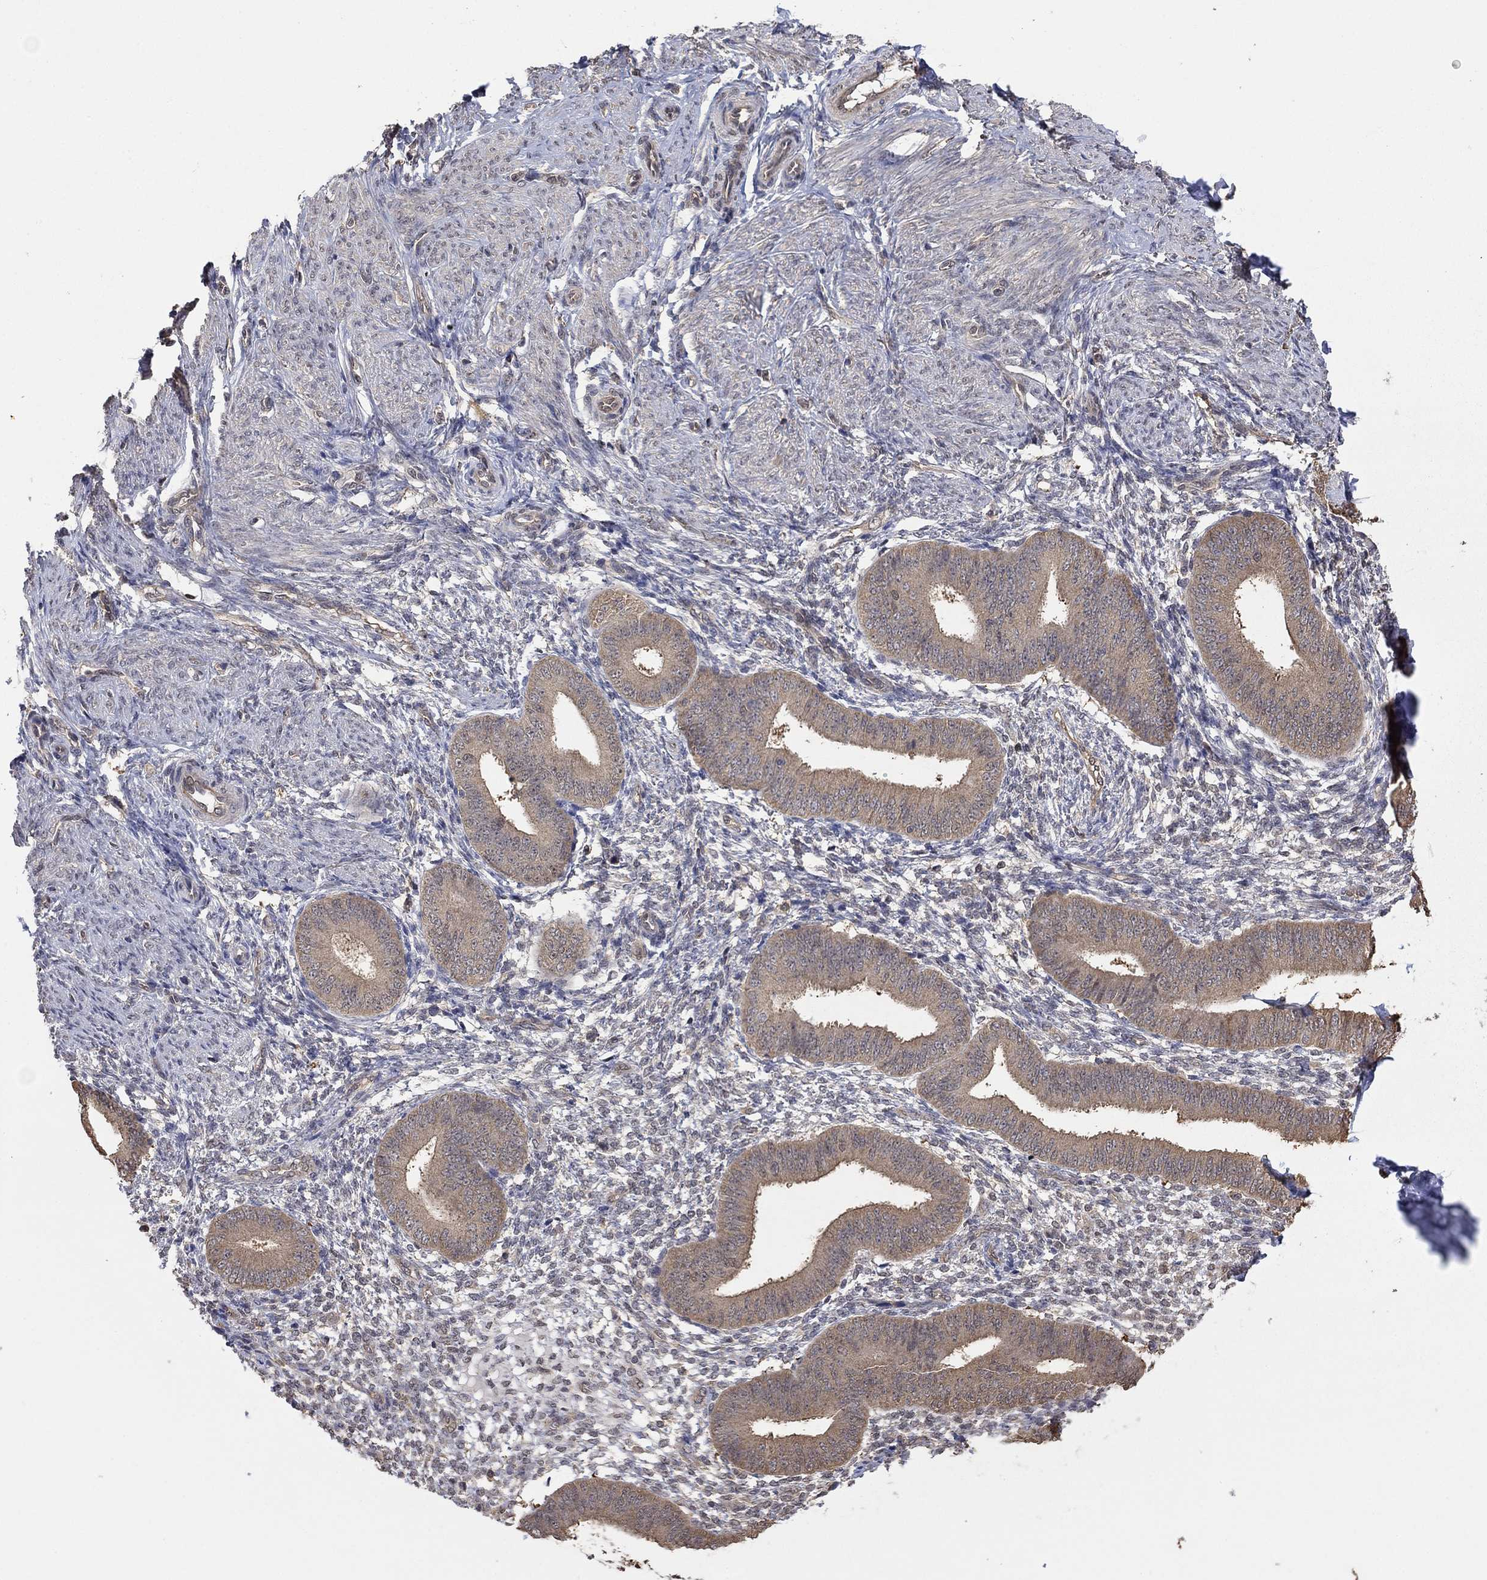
{"staining": {"intensity": "negative", "quantity": "none", "location": "none"}, "tissue": "endometrium", "cell_type": "Cells in endometrial stroma", "image_type": "normal", "snomed": [{"axis": "morphology", "description": "Normal tissue, NOS"}, {"axis": "topography", "description": "Endometrium"}], "caption": "A histopathology image of human endometrium is negative for staining in cells in endometrial stroma.", "gene": "RNF114", "patient": {"sex": "female", "age": 47}}